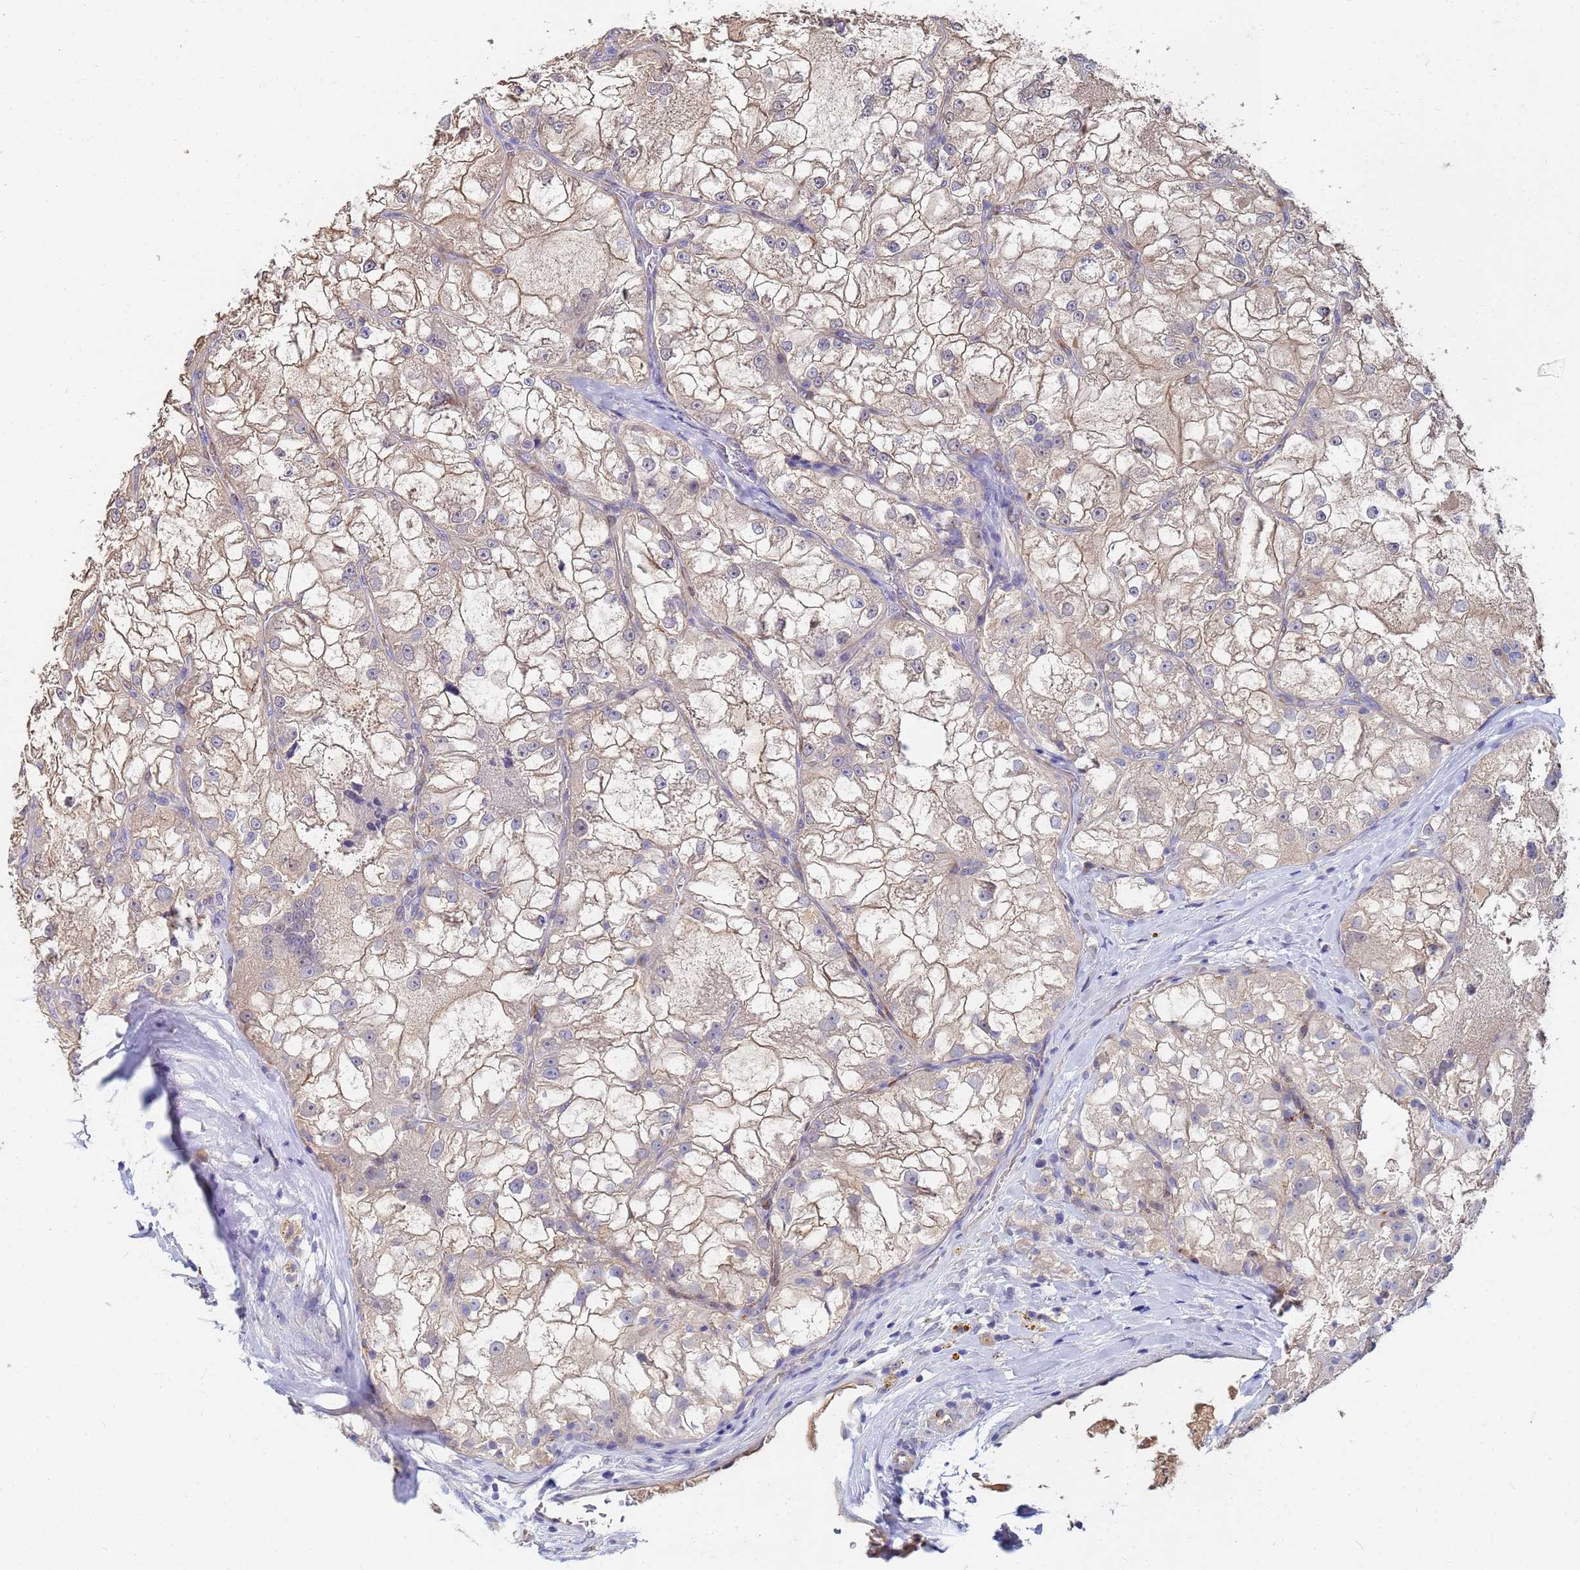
{"staining": {"intensity": "weak", "quantity": "<25%", "location": "cytoplasmic/membranous"}, "tissue": "renal cancer", "cell_type": "Tumor cells", "image_type": "cancer", "snomed": [{"axis": "morphology", "description": "Adenocarcinoma, NOS"}, {"axis": "topography", "description": "Kidney"}], "caption": "Immunohistochemistry (IHC) micrograph of human adenocarcinoma (renal) stained for a protein (brown), which reveals no expression in tumor cells.", "gene": "C5orf34", "patient": {"sex": "female", "age": 72}}